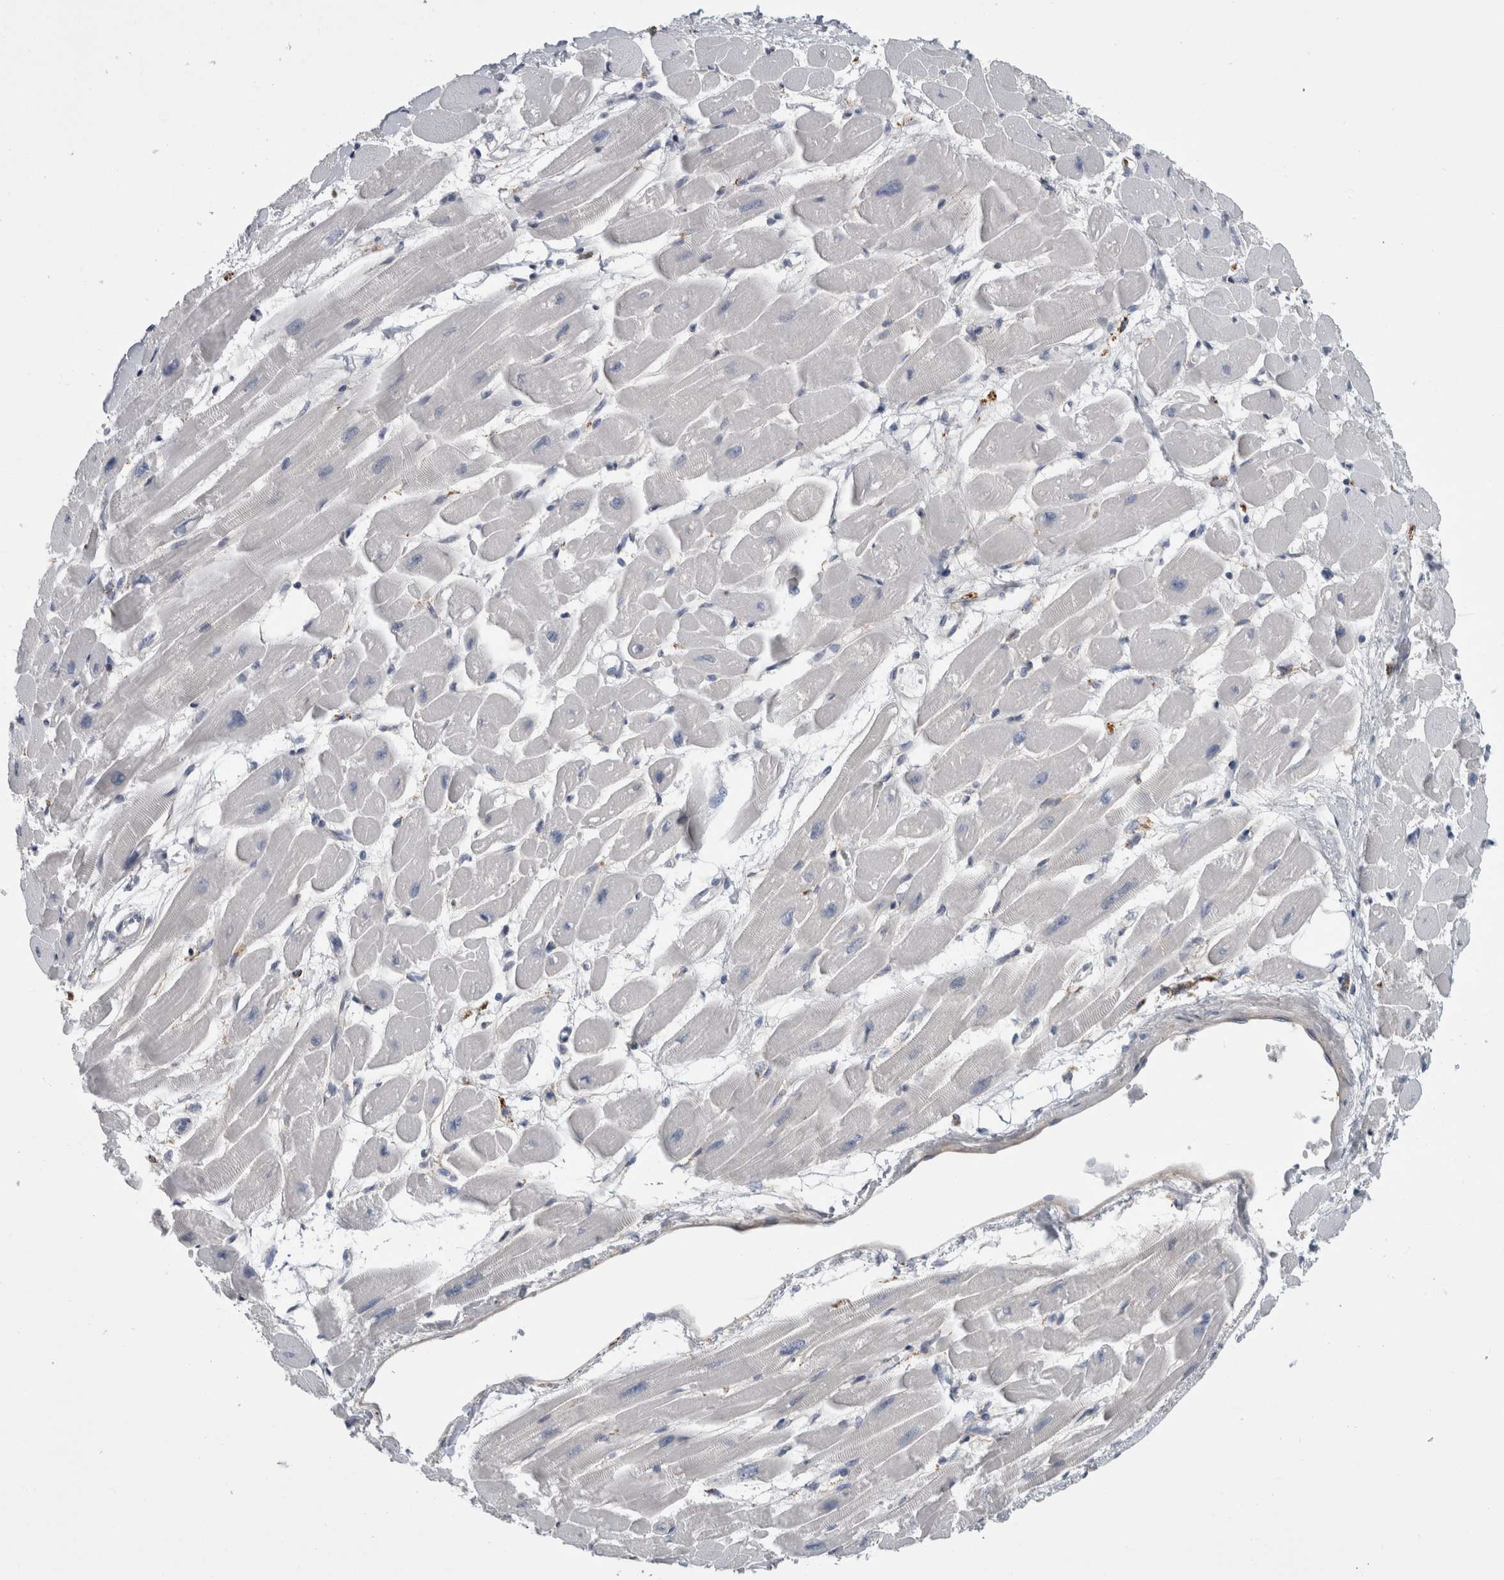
{"staining": {"intensity": "weak", "quantity": "<25%", "location": "cytoplasmic/membranous"}, "tissue": "heart muscle", "cell_type": "Cardiomyocytes", "image_type": "normal", "snomed": [{"axis": "morphology", "description": "Normal tissue, NOS"}, {"axis": "topography", "description": "Heart"}], "caption": "DAB (3,3'-diaminobenzidine) immunohistochemical staining of normal human heart muscle reveals no significant staining in cardiomyocytes. The staining is performed using DAB (3,3'-diaminobenzidine) brown chromogen with nuclei counter-stained in using hematoxylin.", "gene": "GATM", "patient": {"sex": "female", "age": 54}}